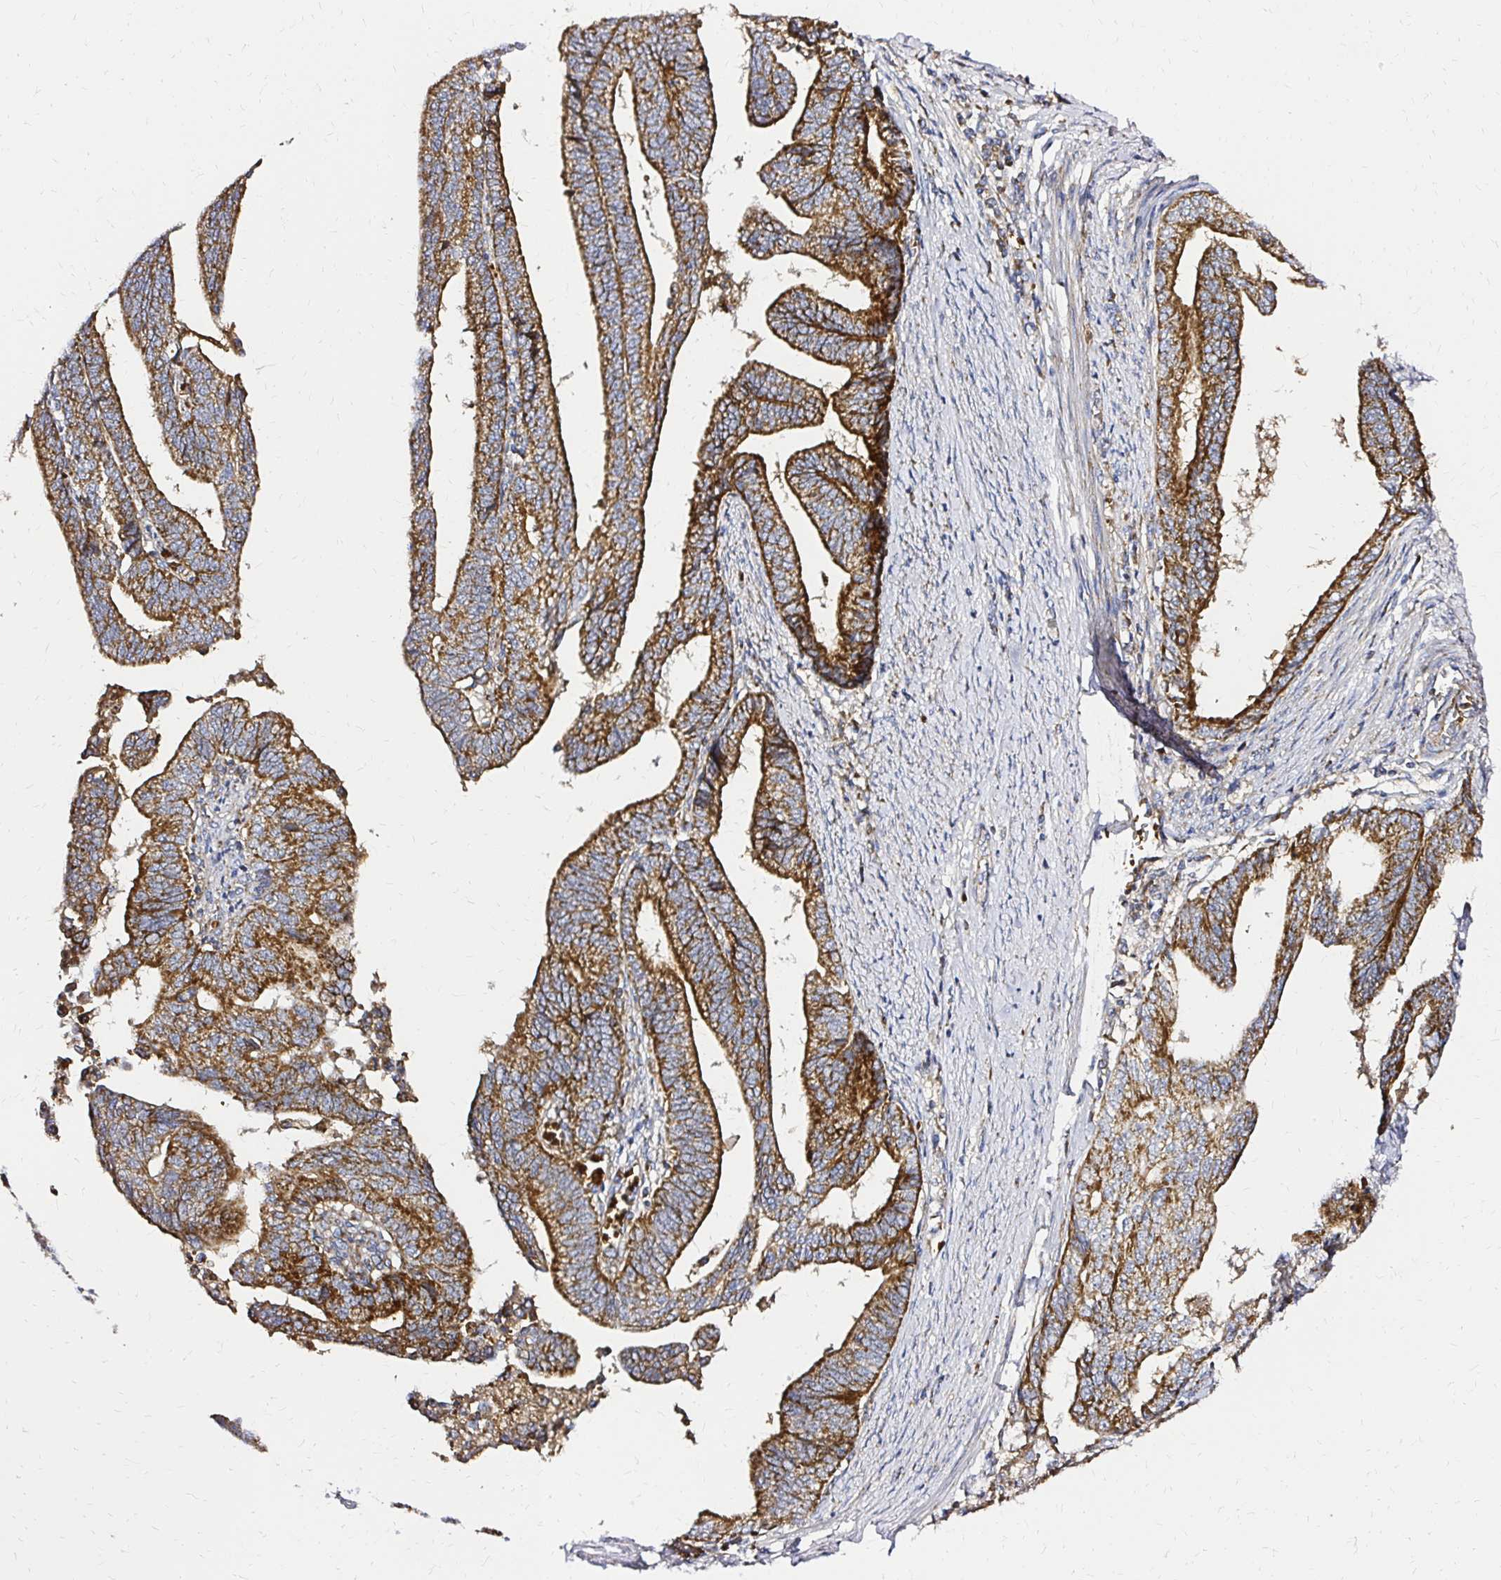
{"staining": {"intensity": "strong", "quantity": ">75%", "location": "cytoplasmic/membranous"}, "tissue": "endometrial cancer", "cell_type": "Tumor cells", "image_type": "cancer", "snomed": [{"axis": "morphology", "description": "Adenocarcinoma, NOS"}, {"axis": "topography", "description": "Endometrium"}], "caption": "Protein expression analysis of endometrial cancer demonstrates strong cytoplasmic/membranous positivity in approximately >75% of tumor cells. Ihc stains the protein in brown and the nuclei are stained blue.", "gene": "MRPL13", "patient": {"sex": "female", "age": 65}}